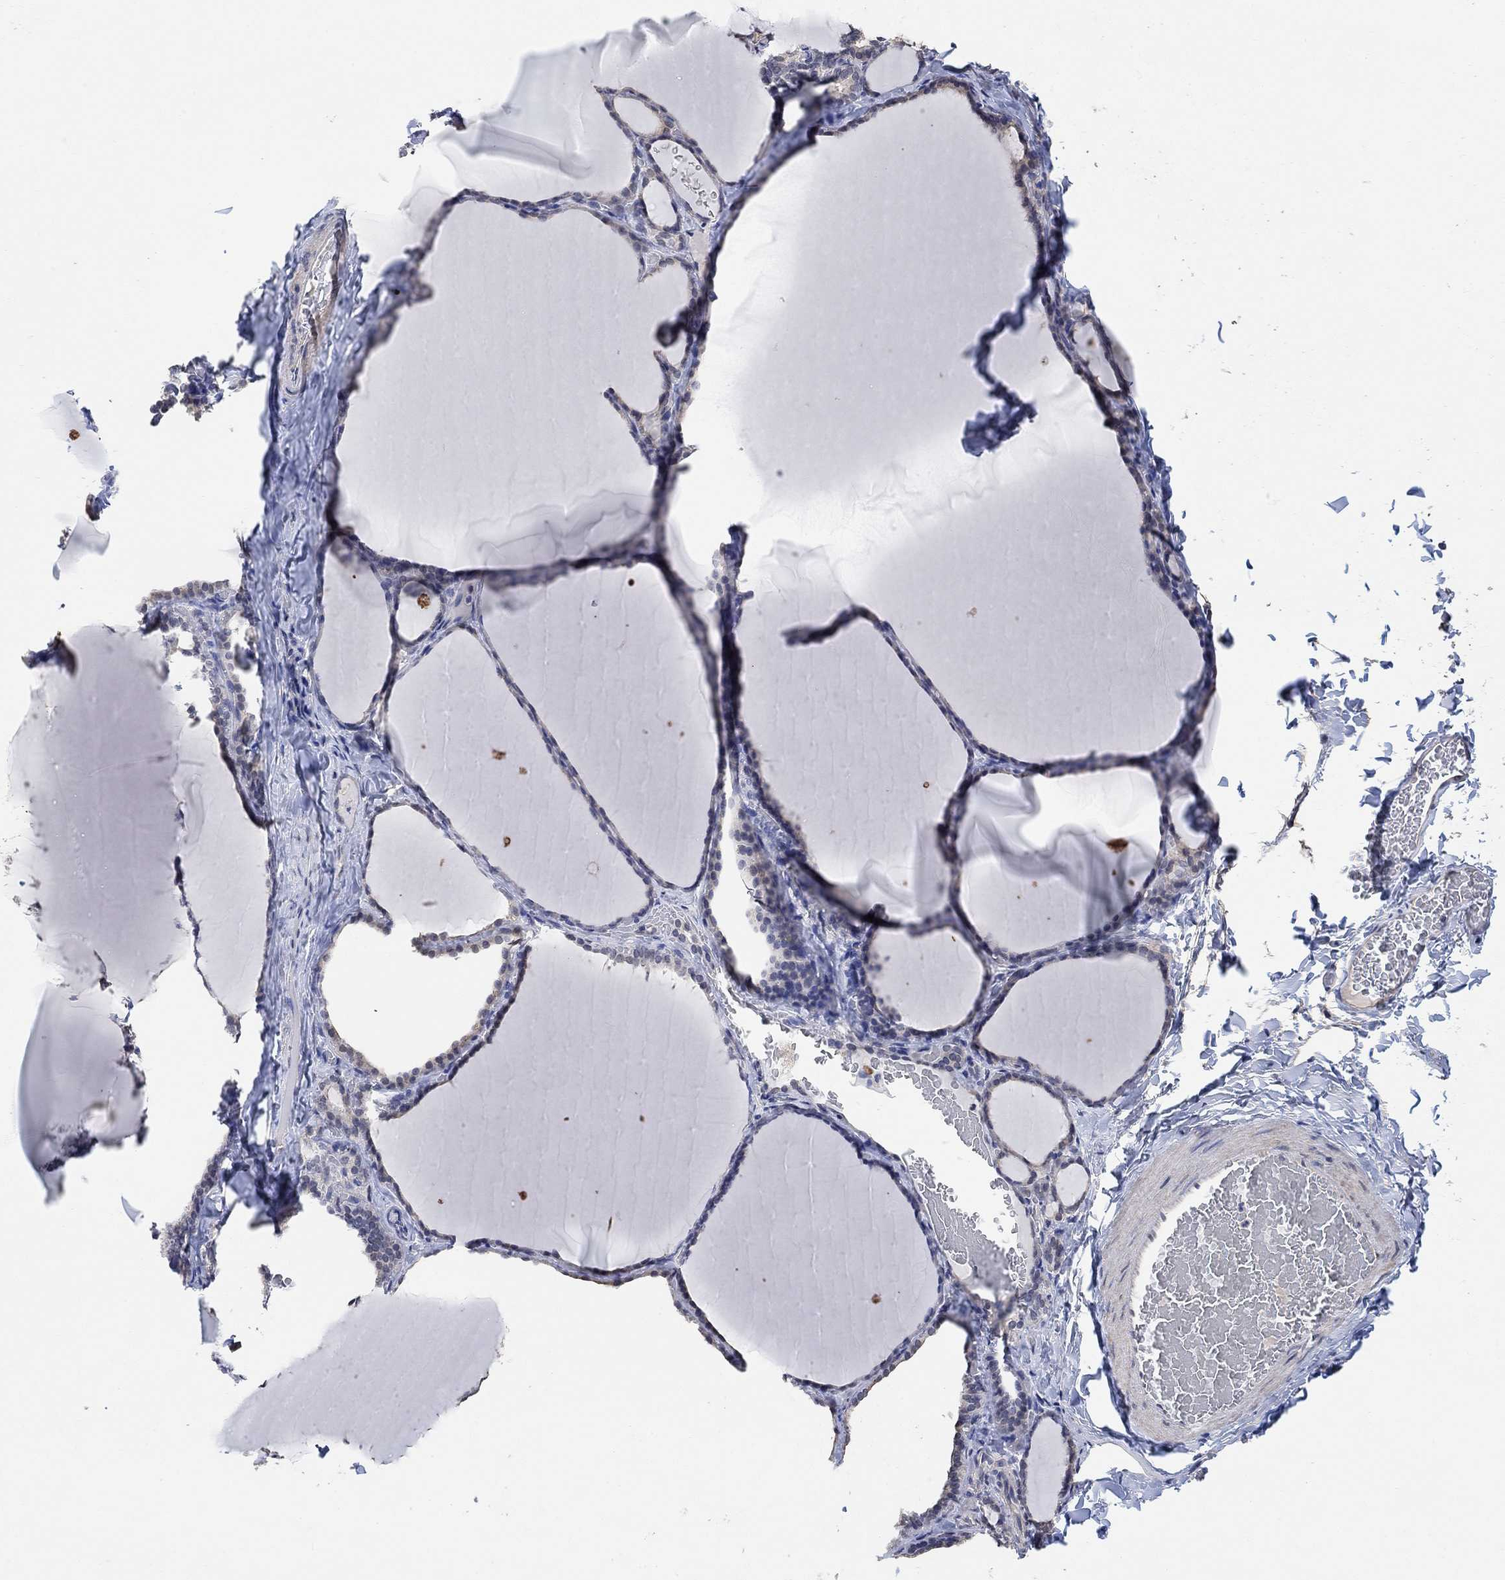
{"staining": {"intensity": "negative", "quantity": "none", "location": "none"}, "tissue": "thyroid gland", "cell_type": "Glandular cells", "image_type": "normal", "snomed": [{"axis": "morphology", "description": "Normal tissue, NOS"}, {"axis": "morphology", "description": "Hyperplasia, NOS"}, {"axis": "topography", "description": "Thyroid gland"}], "caption": "Protein analysis of benign thyroid gland demonstrates no significant staining in glandular cells. (IHC, brightfield microscopy, high magnification).", "gene": "UNC5B", "patient": {"sex": "female", "age": 27}}